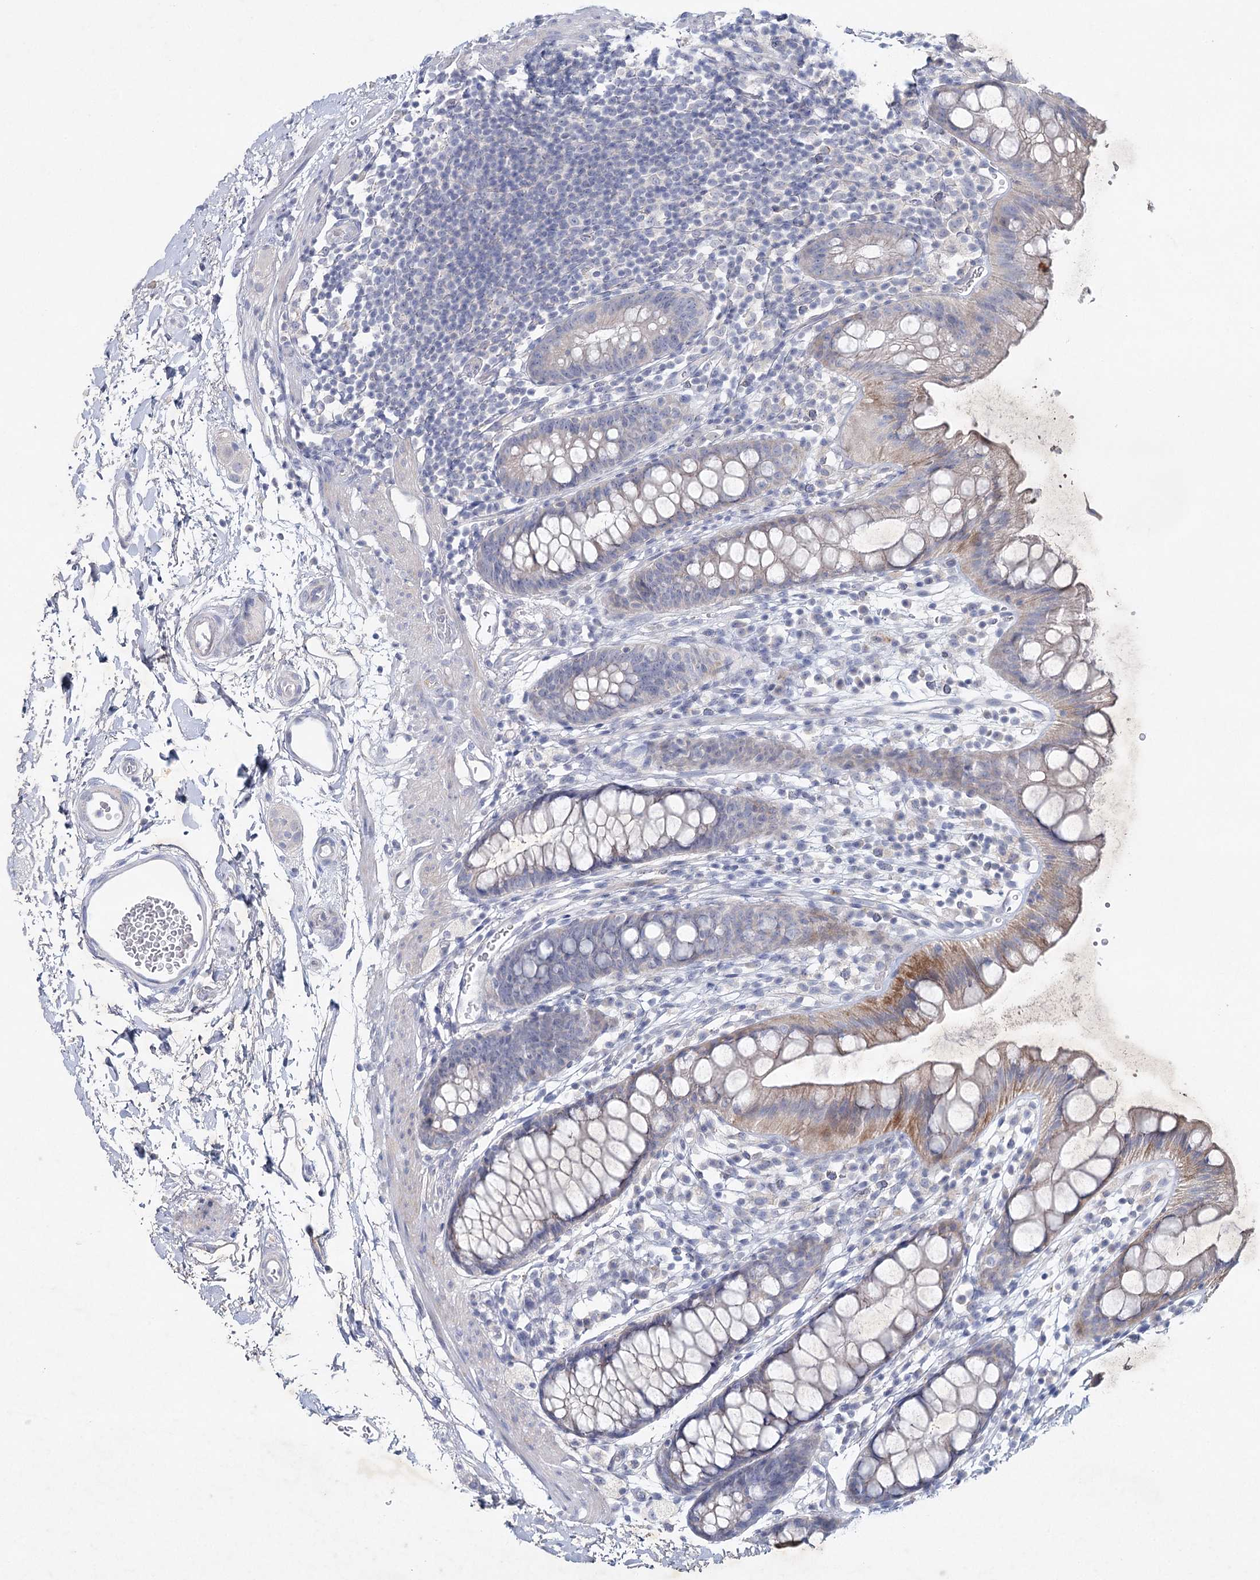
{"staining": {"intensity": "moderate", "quantity": "<25%", "location": "cytoplasmic/membranous"}, "tissue": "rectum", "cell_type": "Glandular cells", "image_type": "normal", "snomed": [{"axis": "morphology", "description": "Normal tissue, NOS"}, {"axis": "topography", "description": "Rectum"}], "caption": "Unremarkable rectum exhibits moderate cytoplasmic/membranous expression in approximately <25% of glandular cells.", "gene": "MAP3K13", "patient": {"sex": "female", "age": 65}}